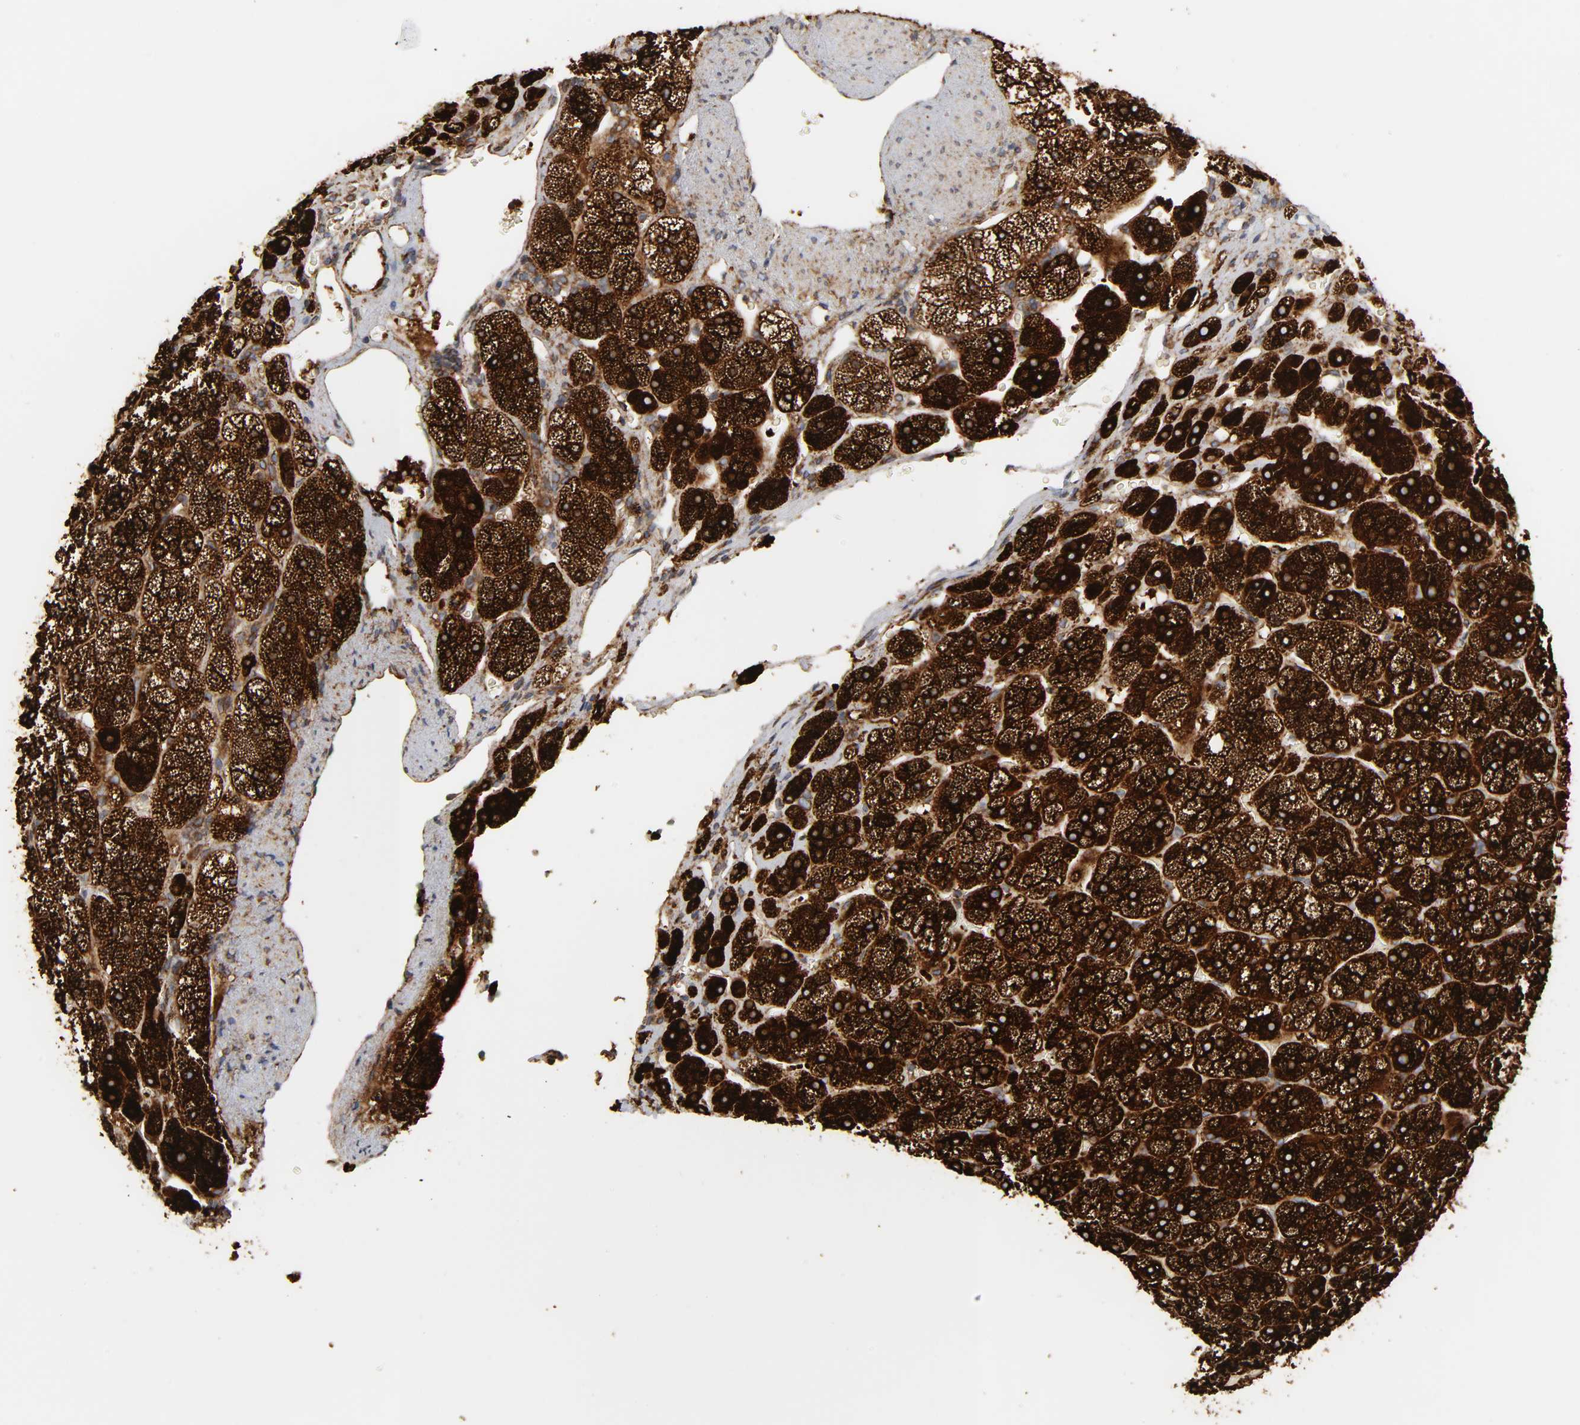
{"staining": {"intensity": "strong", "quantity": ">75%", "location": "cytoplasmic/membranous"}, "tissue": "adrenal gland", "cell_type": "Glandular cells", "image_type": "normal", "snomed": [{"axis": "morphology", "description": "Normal tissue, NOS"}, {"axis": "topography", "description": "Adrenal gland"}], "caption": "Immunohistochemistry photomicrograph of benign adrenal gland stained for a protein (brown), which shows high levels of strong cytoplasmic/membranous expression in approximately >75% of glandular cells.", "gene": "POR", "patient": {"sex": "female", "age": 44}}